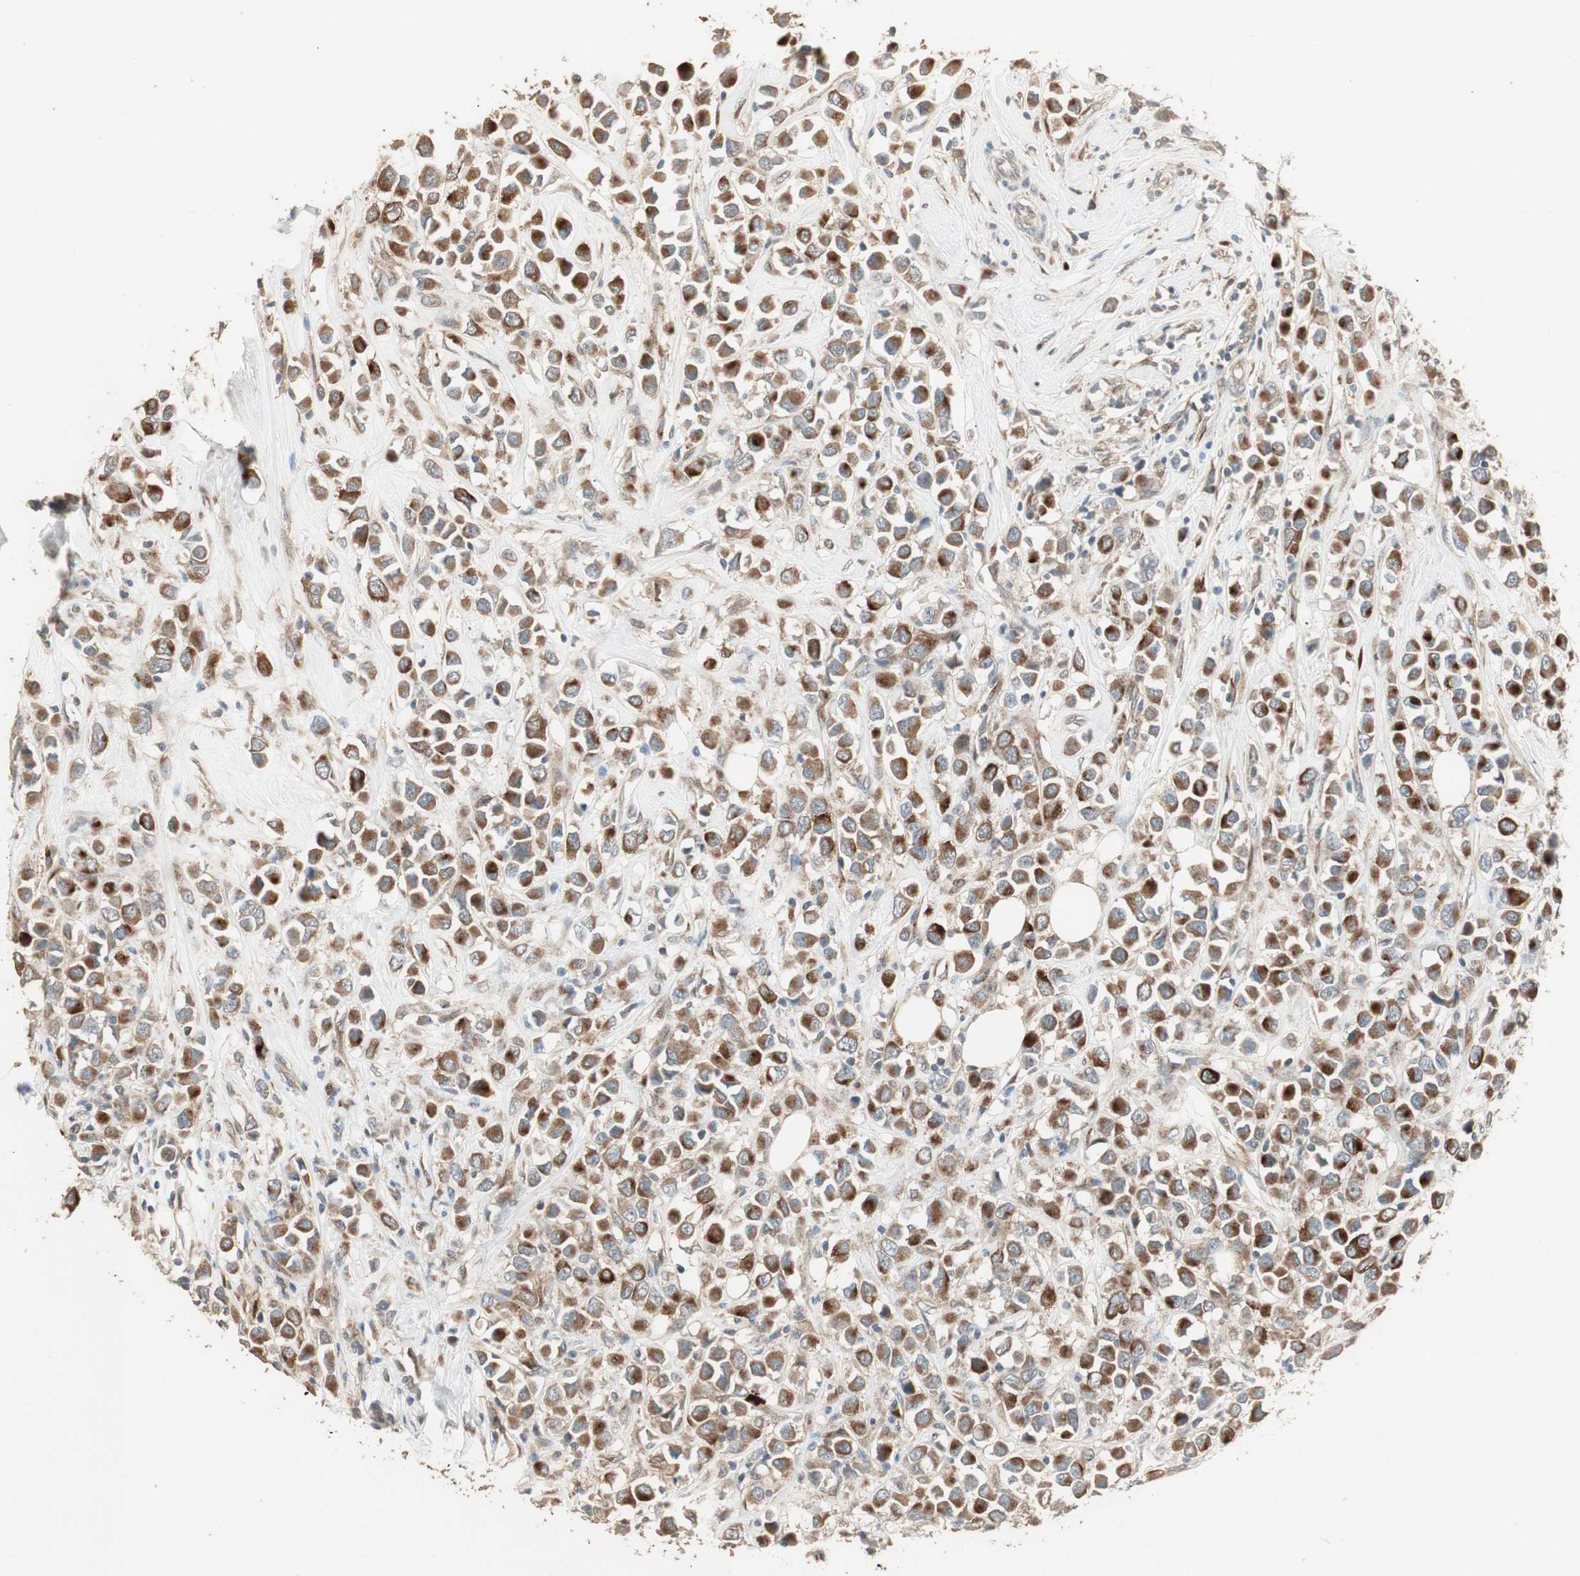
{"staining": {"intensity": "strong", "quantity": ">75%", "location": "cytoplasmic/membranous"}, "tissue": "breast cancer", "cell_type": "Tumor cells", "image_type": "cancer", "snomed": [{"axis": "morphology", "description": "Duct carcinoma"}, {"axis": "topography", "description": "Breast"}], "caption": "This micrograph exhibits immunohistochemistry staining of human intraductal carcinoma (breast), with high strong cytoplasmic/membranous staining in about >75% of tumor cells.", "gene": "RARRES1", "patient": {"sex": "female", "age": 61}}